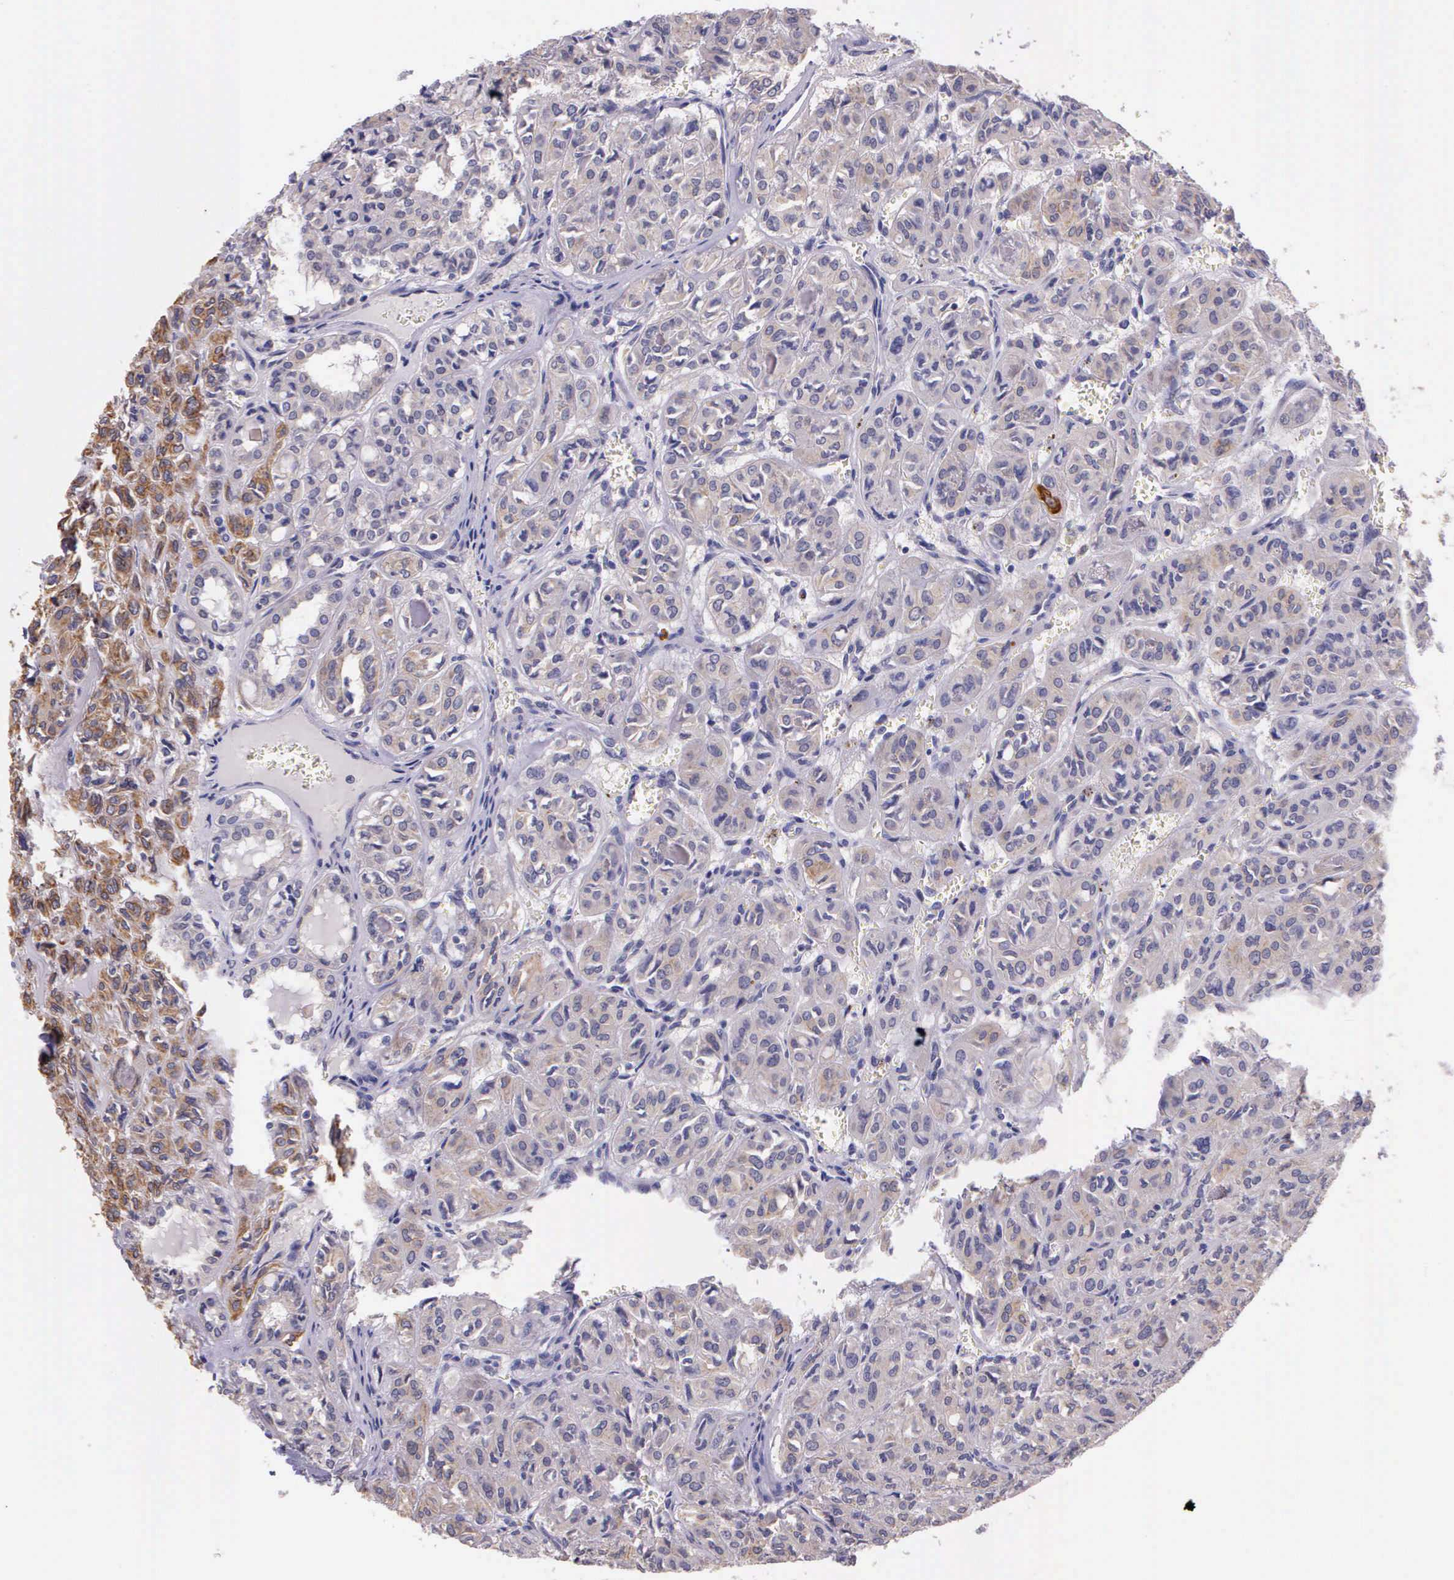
{"staining": {"intensity": "negative", "quantity": "none", "location": "none"}, "tissue": "thyroid cancer", "cell_type": "Tumor cells", "image_type": "cancer", "snomed": [{"axis": "morphology", "description": "Follicular adenoma carcinoma, NOS"}, {"axis": "topography", "description": "Thyroid gland"}], "caption": "This is an IHC photomicrograph of human follicular adenoma carcinoma (thyroid). There is no expression in tumor cells.", "gene": "IGBP1", "patient": {"sex": "female", "age": 71}}